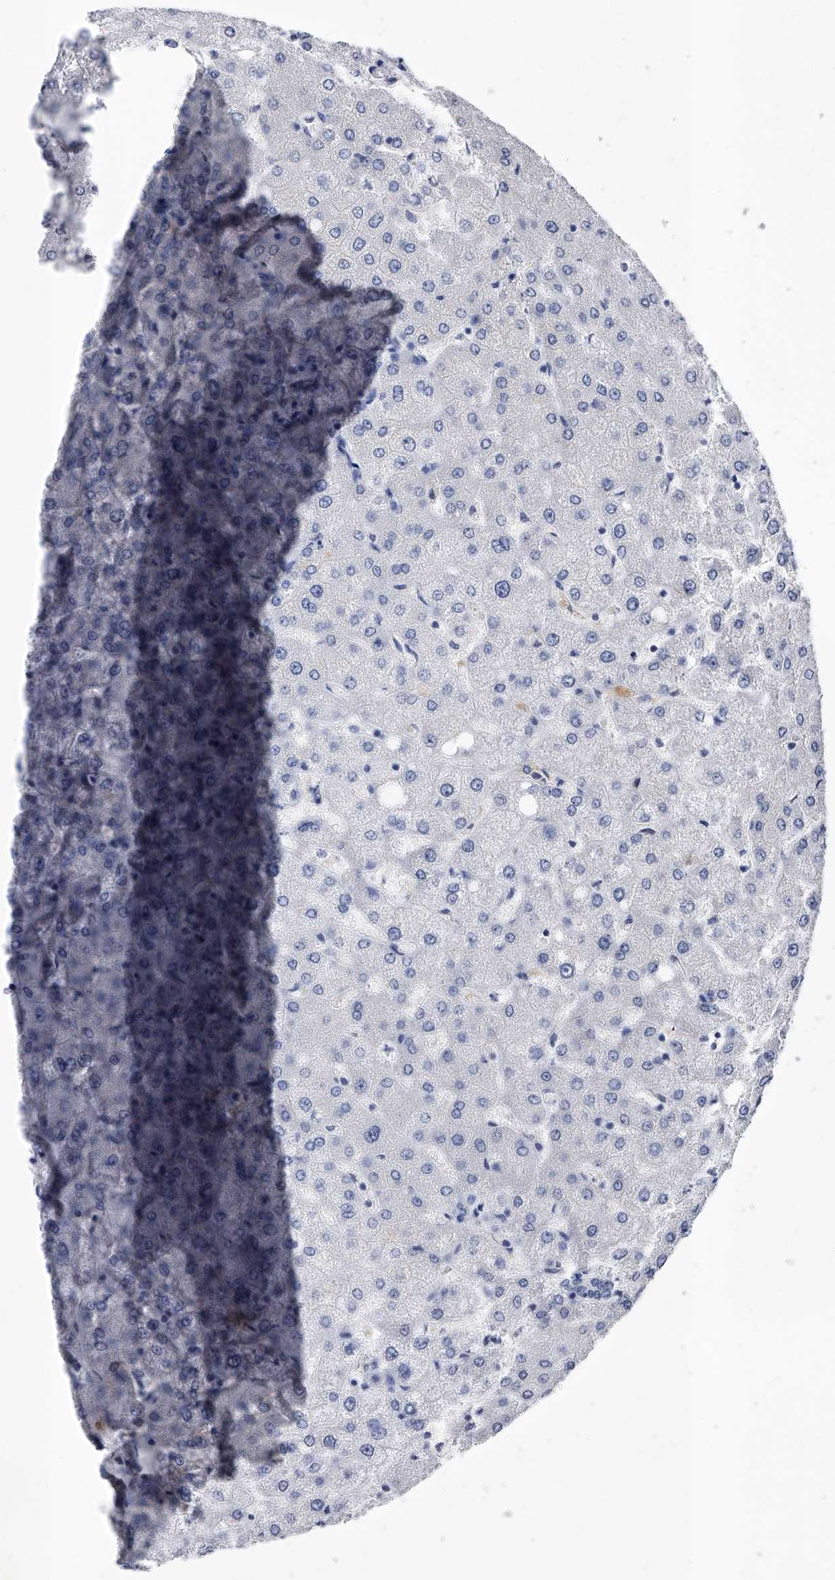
{"staining": {"intensity": "negative", "quantity": "none", "location": "none"}, "tissue": "liver", "cell_type": "Cholangiocytes", "image_type": "normal", "snomed": [{"axis": "morphology", "description": "Normal tissue, NOS"}, {"axis": "topography", "description": "Liver"}], "caption": "Immunohistochemistry (IHC) of normal human liver shows no positivity in cholangiocytes.", "gene": "EFCAB7", "patient": {"sex": "female", "age": 54}}